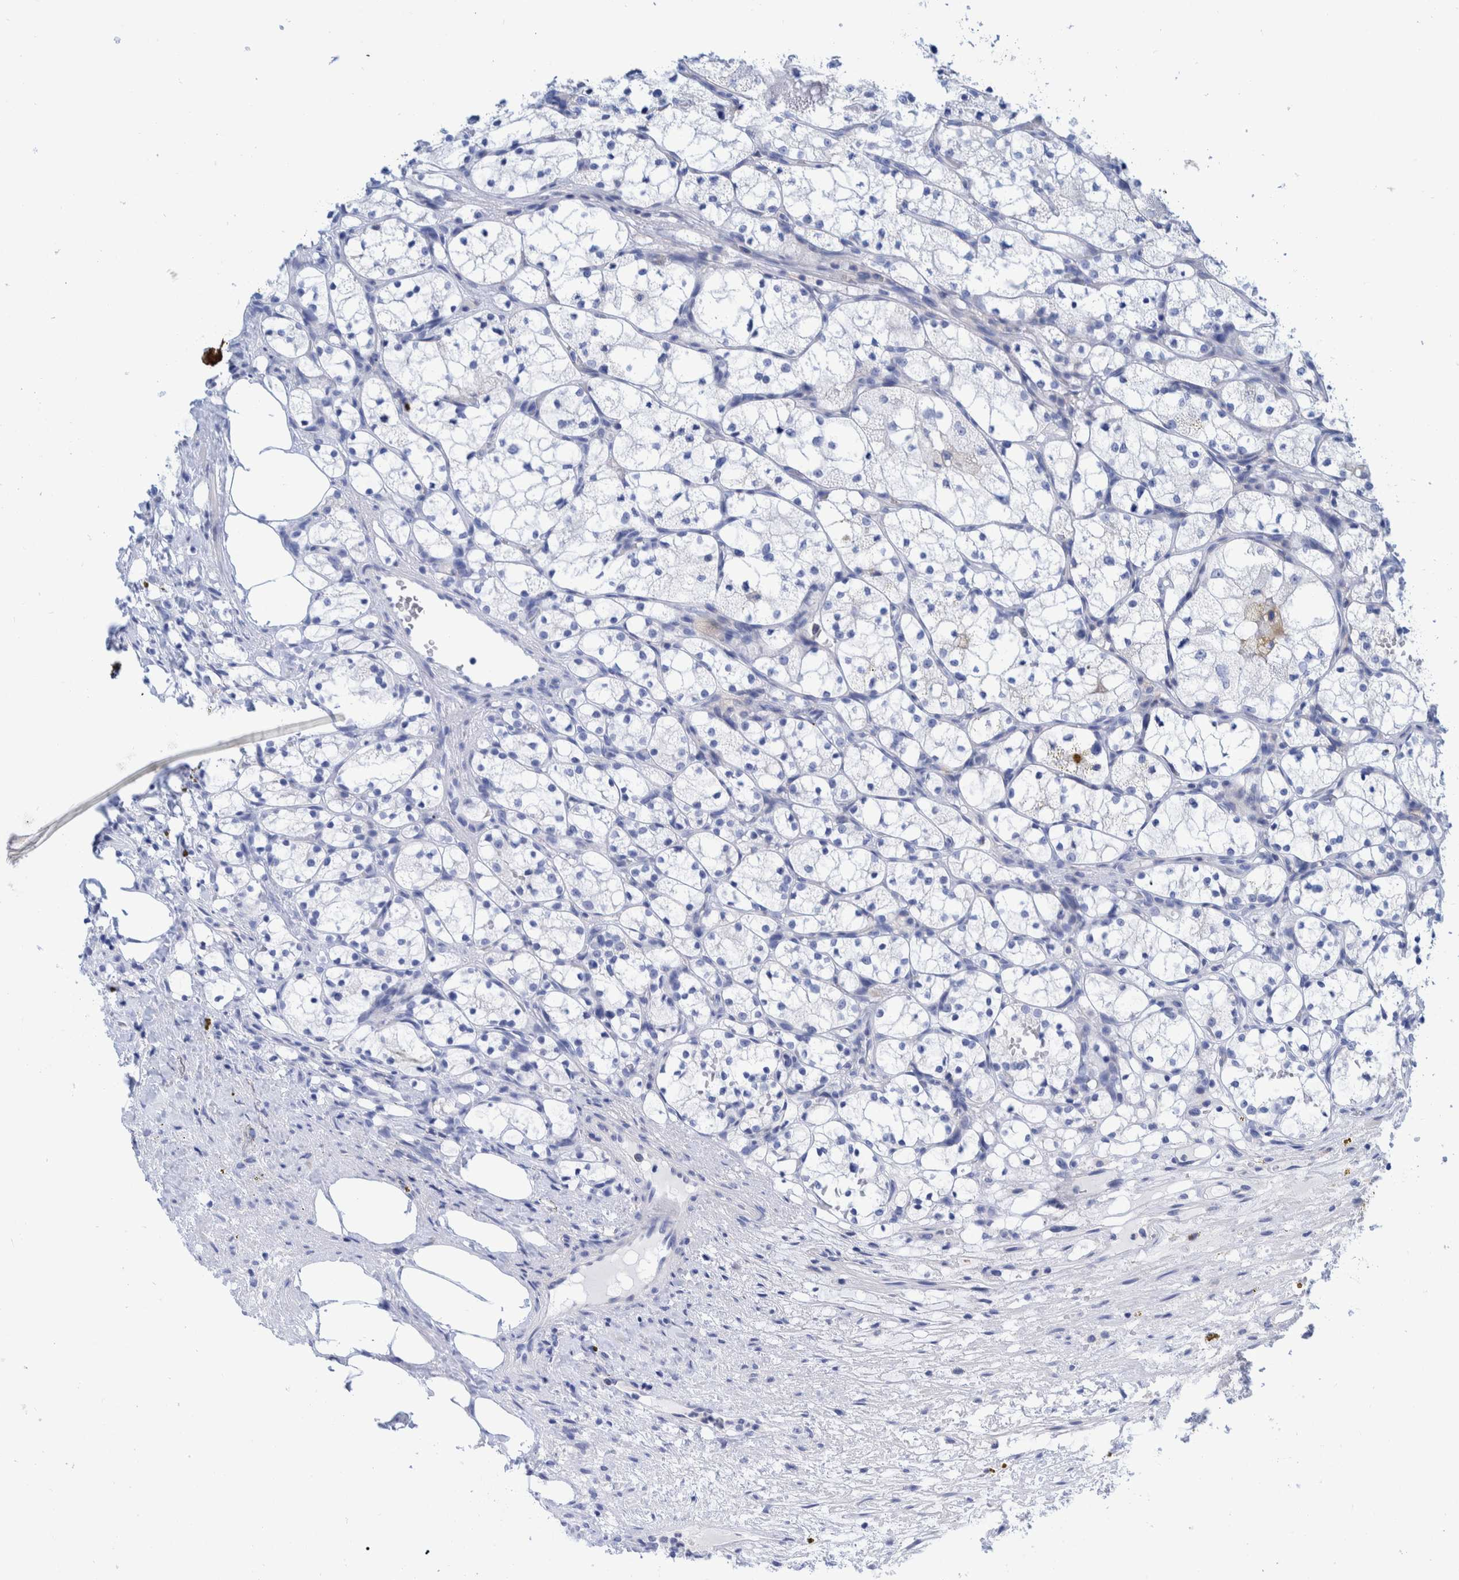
{"staining": {"intensity": "negative", "quantity": "none", "location": "none"}, "tissue": "renal cancer", "cell_type": "Tumor cells", "image_type": "cancer", "snomed": [{"axis": "morphology", "description": "Adenocarcinoma, NOS"}, {"axis": "topography", "description": "Kidney"}], "caption": "Tumor cells are negative for protein expression in human adenocarcinoma (renal).", "gene": "KRT14", "patient": {"sex": "female", "age": 69}}